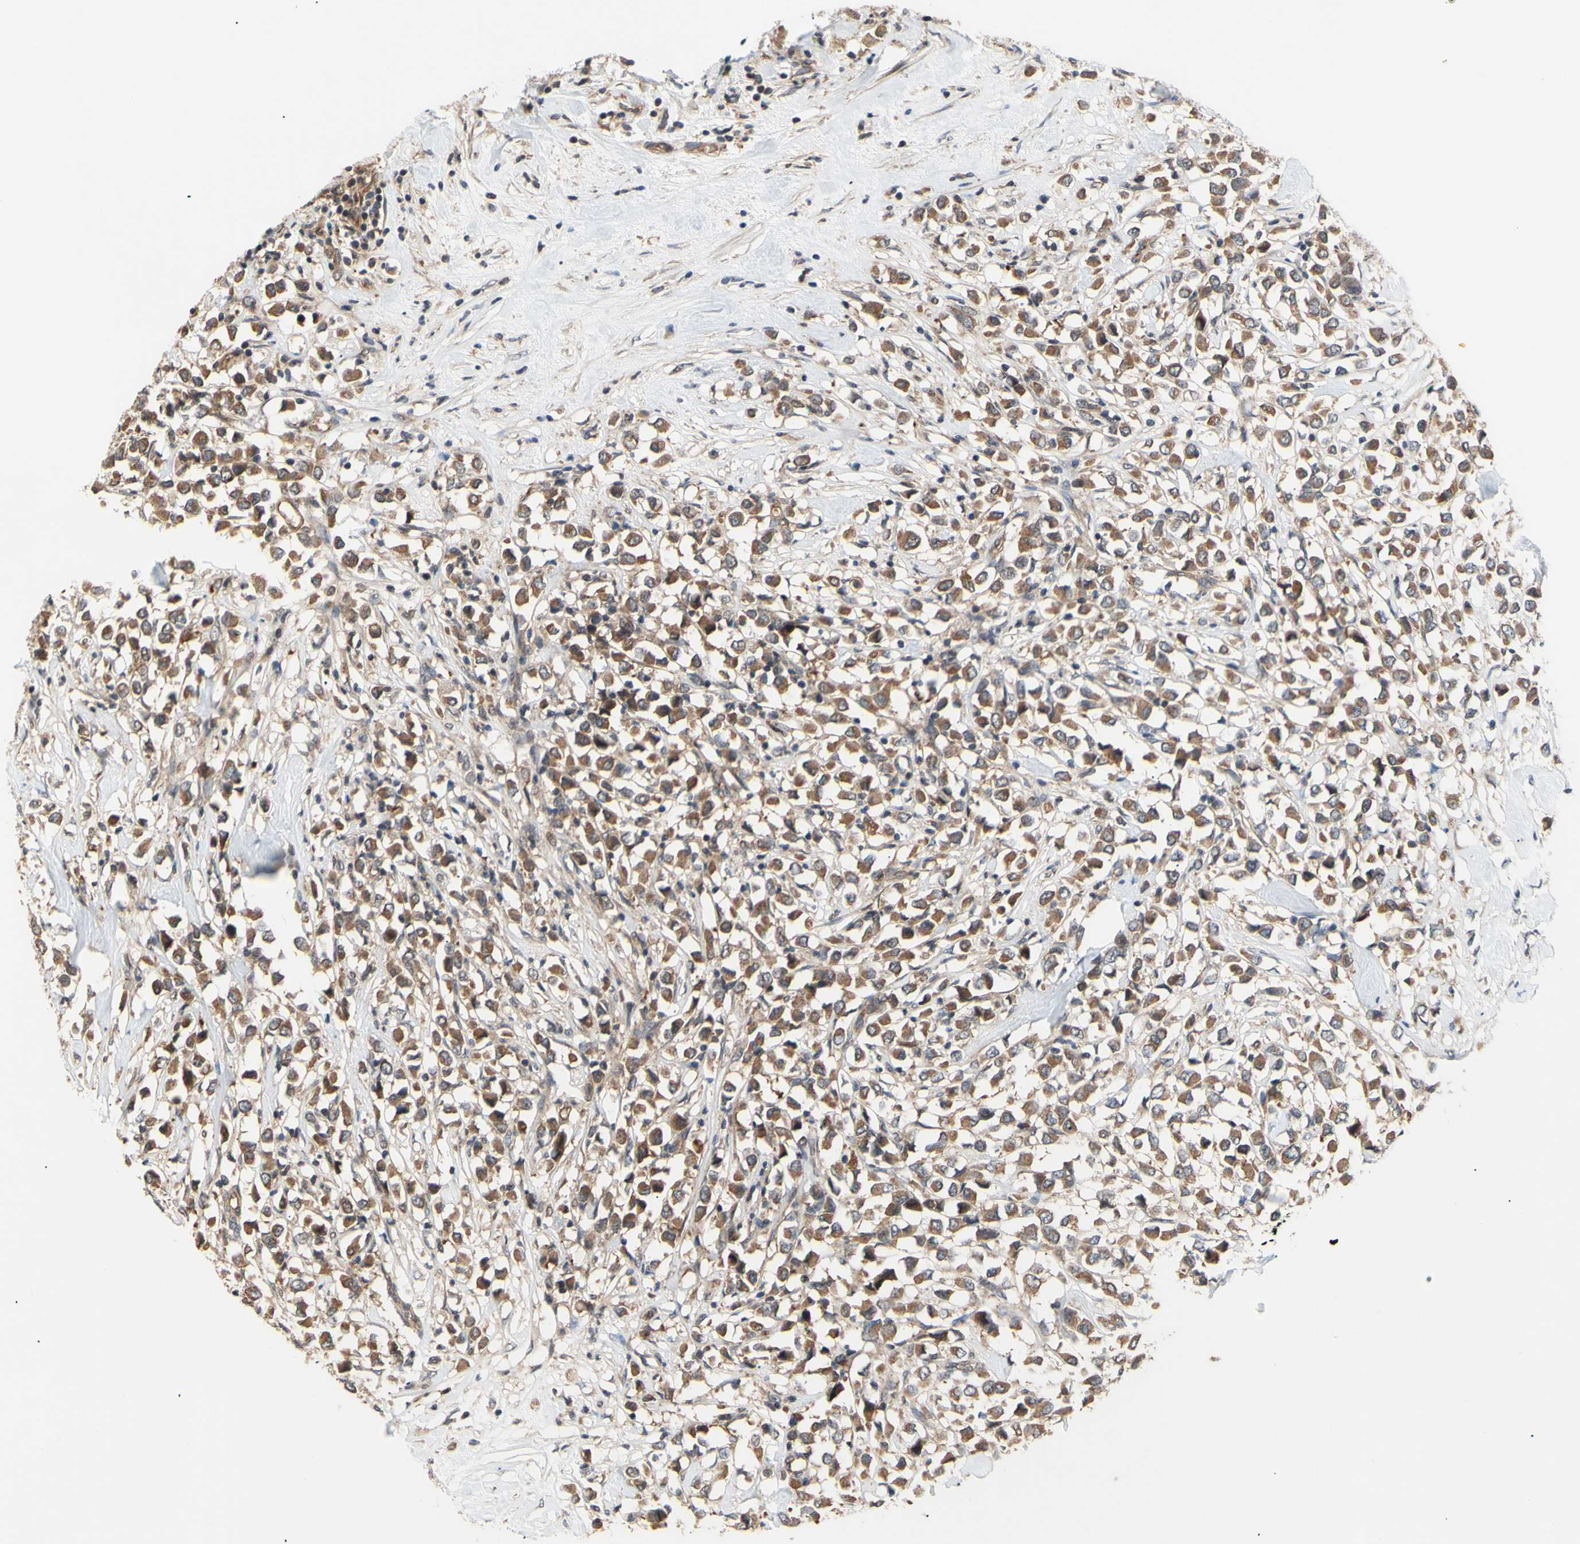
{"staining": {"intensity": "moderate", "quantity": ">75%", "location": "cytoplasmic/membranous"}, "tissue": "breast cancer", "cell_type": "Tumor cells", "image_type": "cancer", "snomed": [{"axis": "morphology", "description": "Duct carcinoma"}, {"axis": "topography", "description": "Breast"}], "caption": "IHC (DAB) staining of human breast cancer (invasive ductal carcinoma) exhibits moderate cytoplasmic/membranous protein expression in approximately >75% of tumor cells.", "gene": "DYNLRB1", "patient": {"sex": "female", "age": 61}}